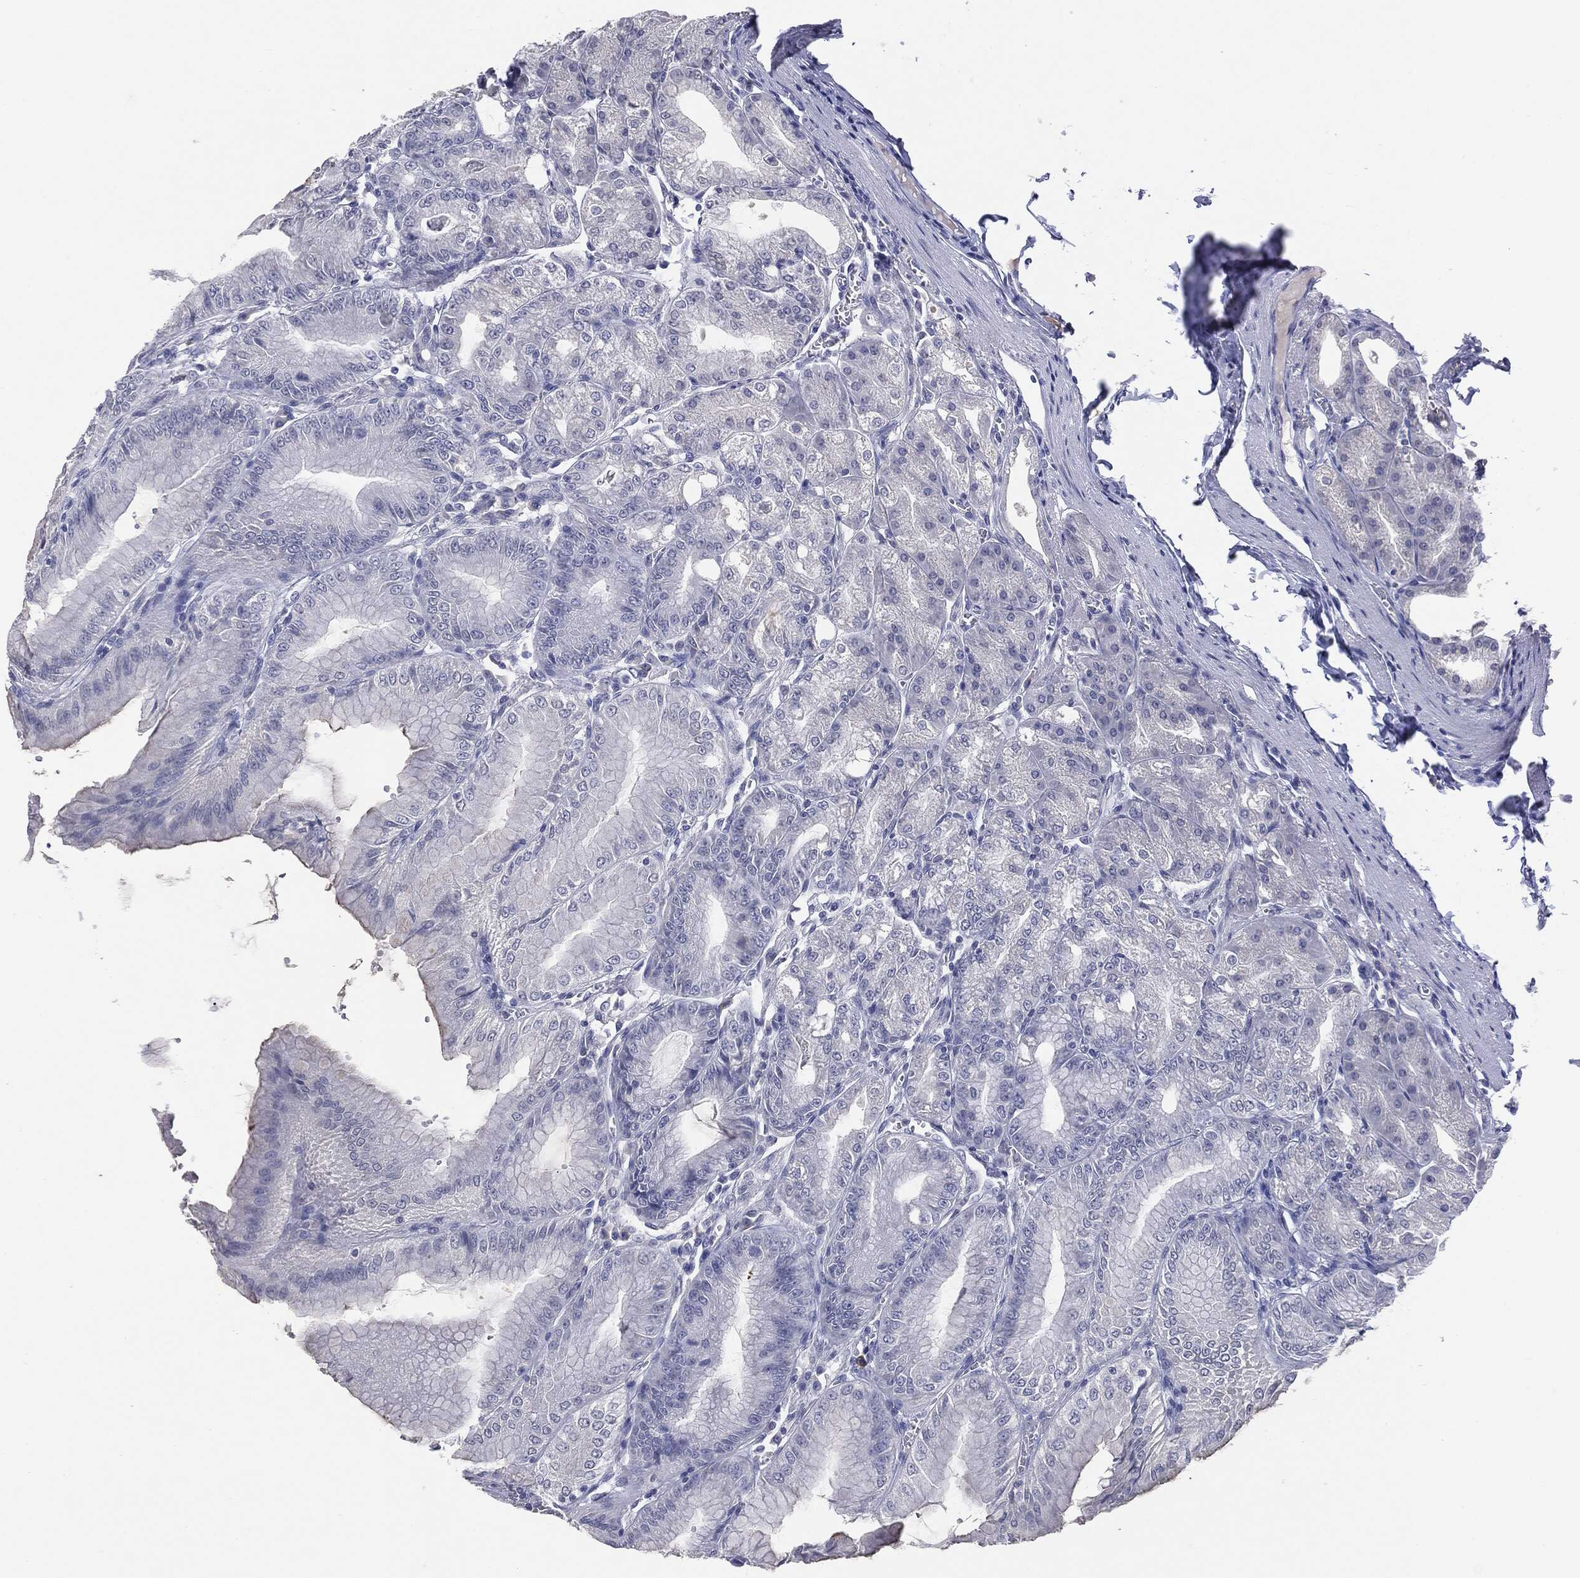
{"staining": {"intensity": "negative", "quantity": "none", "location": "none"}, "tissue": "stomach", "cell_type": "Glandular cells", "image_type": "normal", "snomed": [{"axis": "morphology", "description": "Normal tissue, NOS"}, {"axis": "topography", "description": "Stomach"}], "caption": "Immunohistochemical staining of benign human stomach displays no significant positivity in glandular cells.", "gene": "TSHB", "patient": {"sex": "male", "age": 71}}